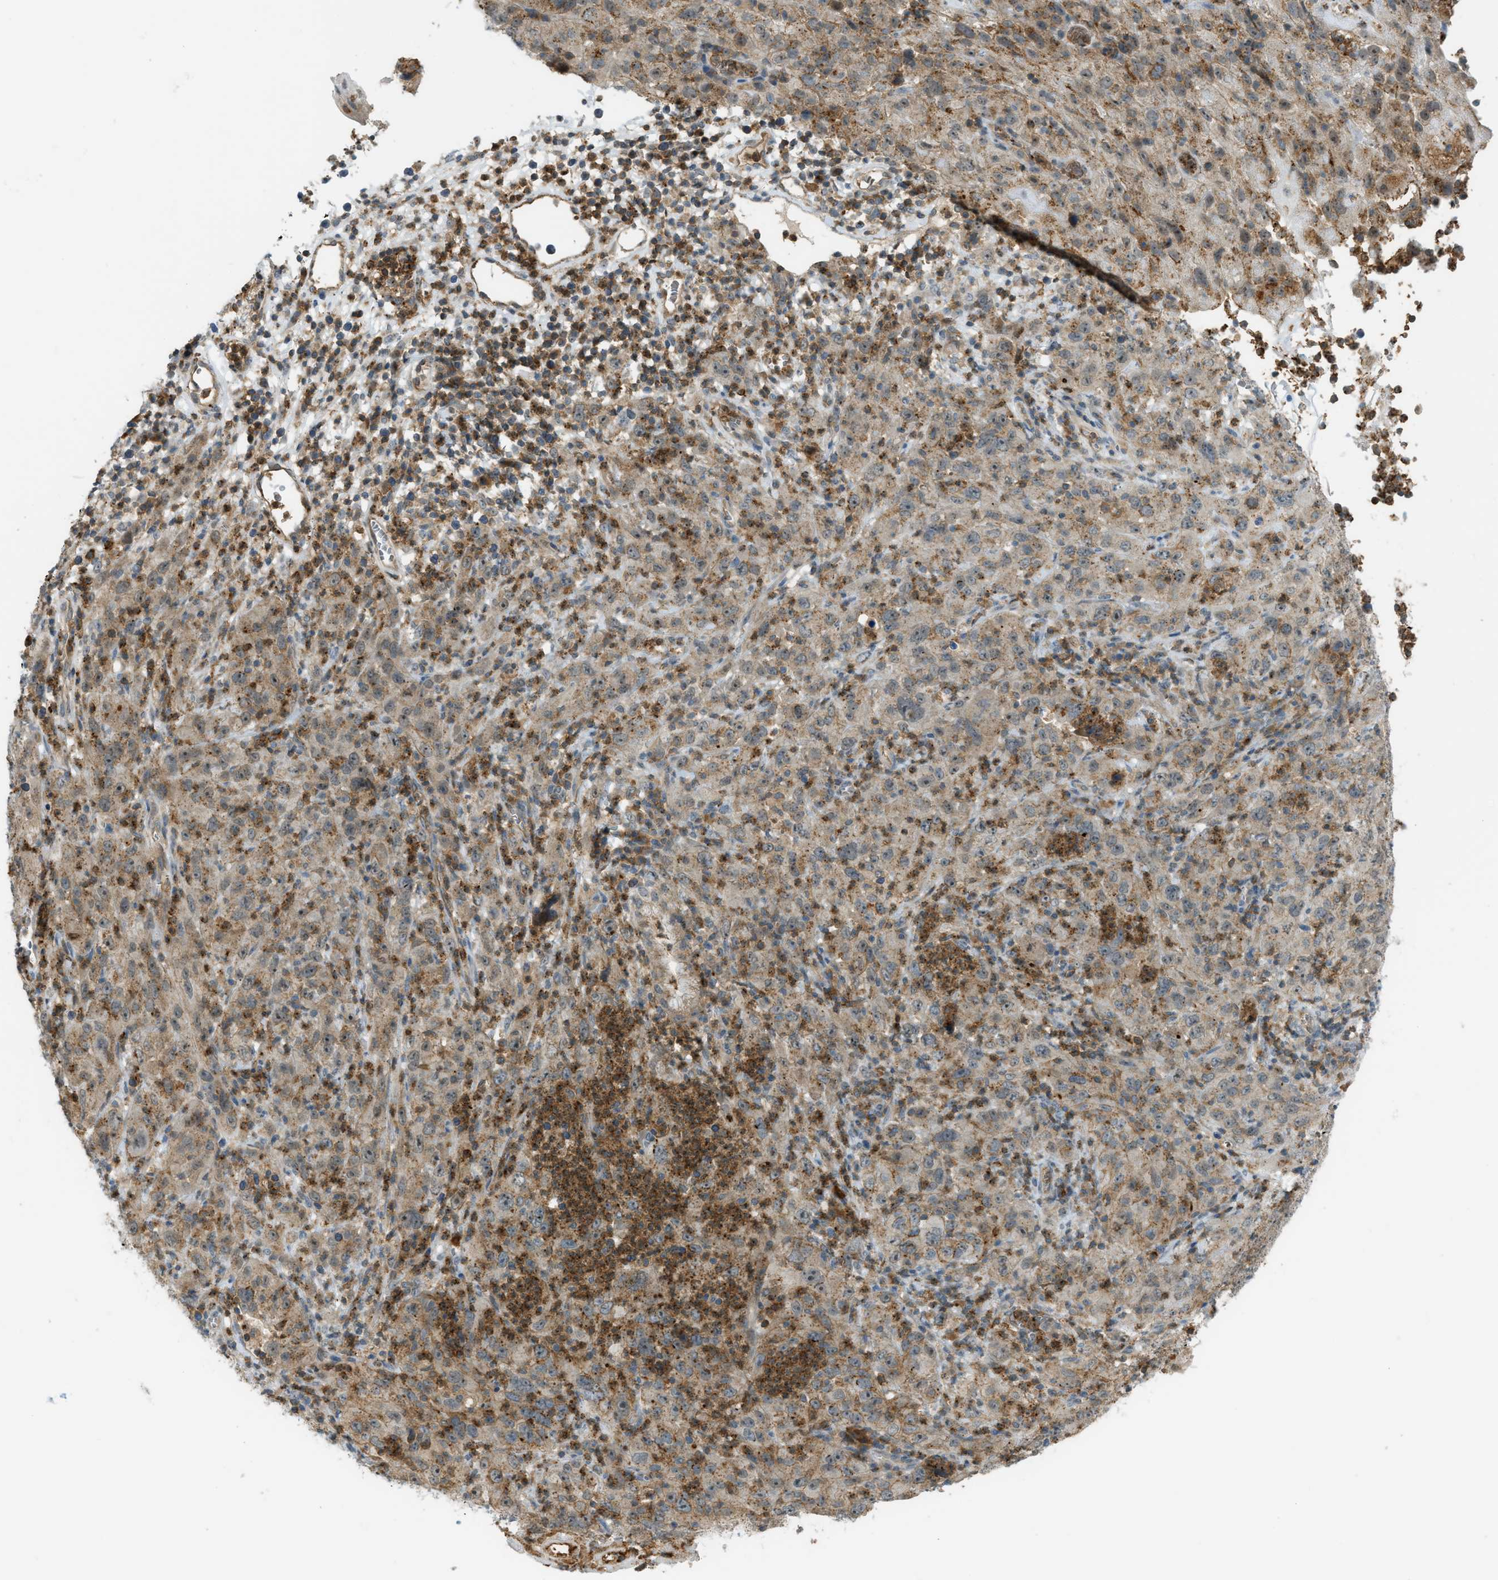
{"staining": {"intensity": "moderate", "quantity": ">75%", "location": "cytoplasmic/membranous"}, "tissue": "cervical cancer", "cell_type": "Tumor cells", "image_type": "cancer", "snomed": [{"axis": "morphology", "description": "Squamous cell carcinoma, NOS"}, {"axis": "topography", "description": "Cervix"}], "caption": "Protein expression analysis of human squamous cell carcinoma (cervical) reveals moderate cytoplasmic/membranous positivity in approximately >75% of tumor cells. (DAB (3,3'-diaminobenzidine) IHC with brightfield microscopy, high magnification).", "gene": "GRK6", "patient": {"sex": "female", "age": 32}}